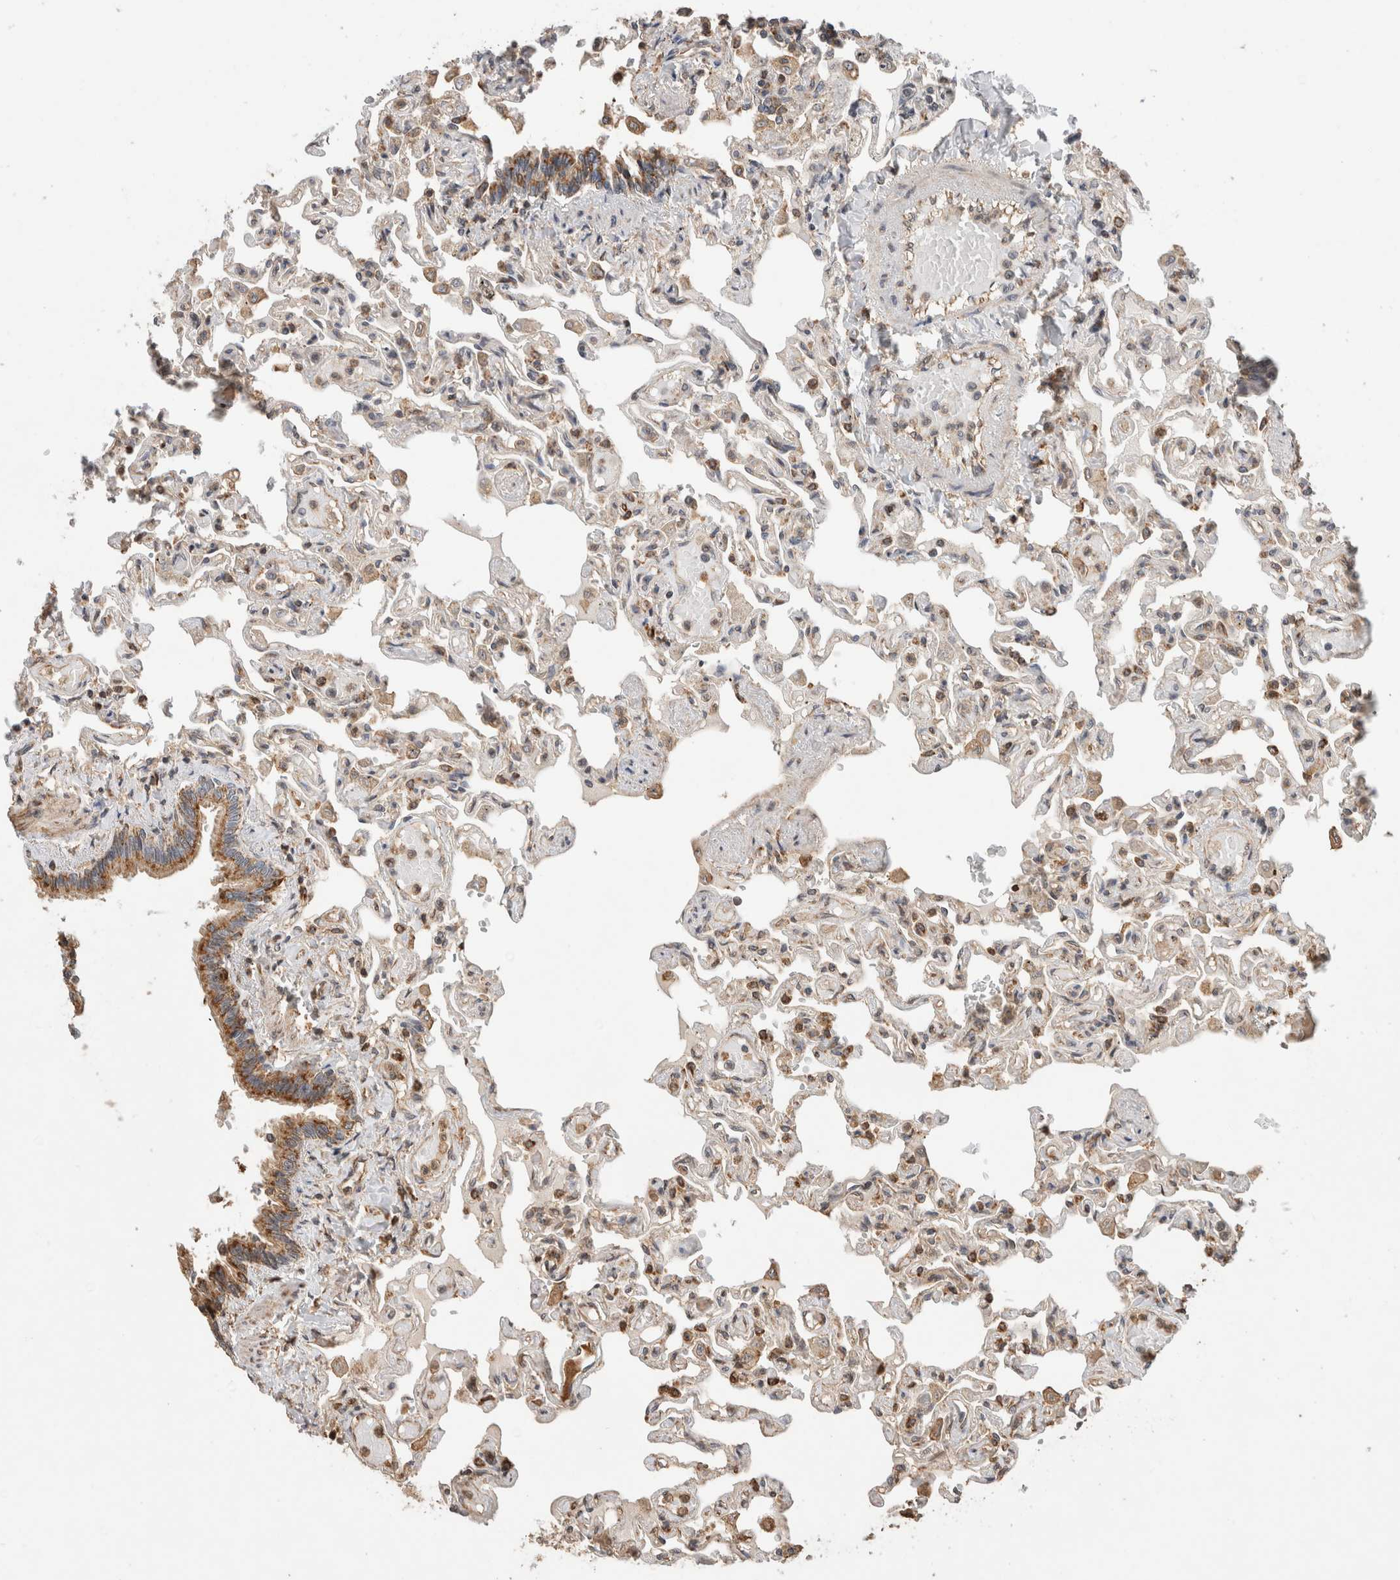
{"staining": {"intensity": "moderate", "quantity": "25%-75%", "location": "cytoplasmic/membranous"}, "tissue": "lung", "cell_type": "Alveolar cells", "image_type": "normal", "snomed": [{"axis": "morphology", "description": "Normal tissue, NOS"}, {"axis": "topography", "description": "Lung"}], "caption": "Immunohistochemistry staining of normal lung, which demonstrates medium levels of moderate cytoplasmic/membranous expression in about 25%-75% of alveolar cells indicating moderate cytoplasmic/membranous protein staining. The staining was performed using DAB (3,3'-diaminobenzidine) (brown) for protein detection and nuclei were counterstained in hematoxylin (blue).", "gene": "IMMP2L", "patient": {"sex": "male", "age": 21}}